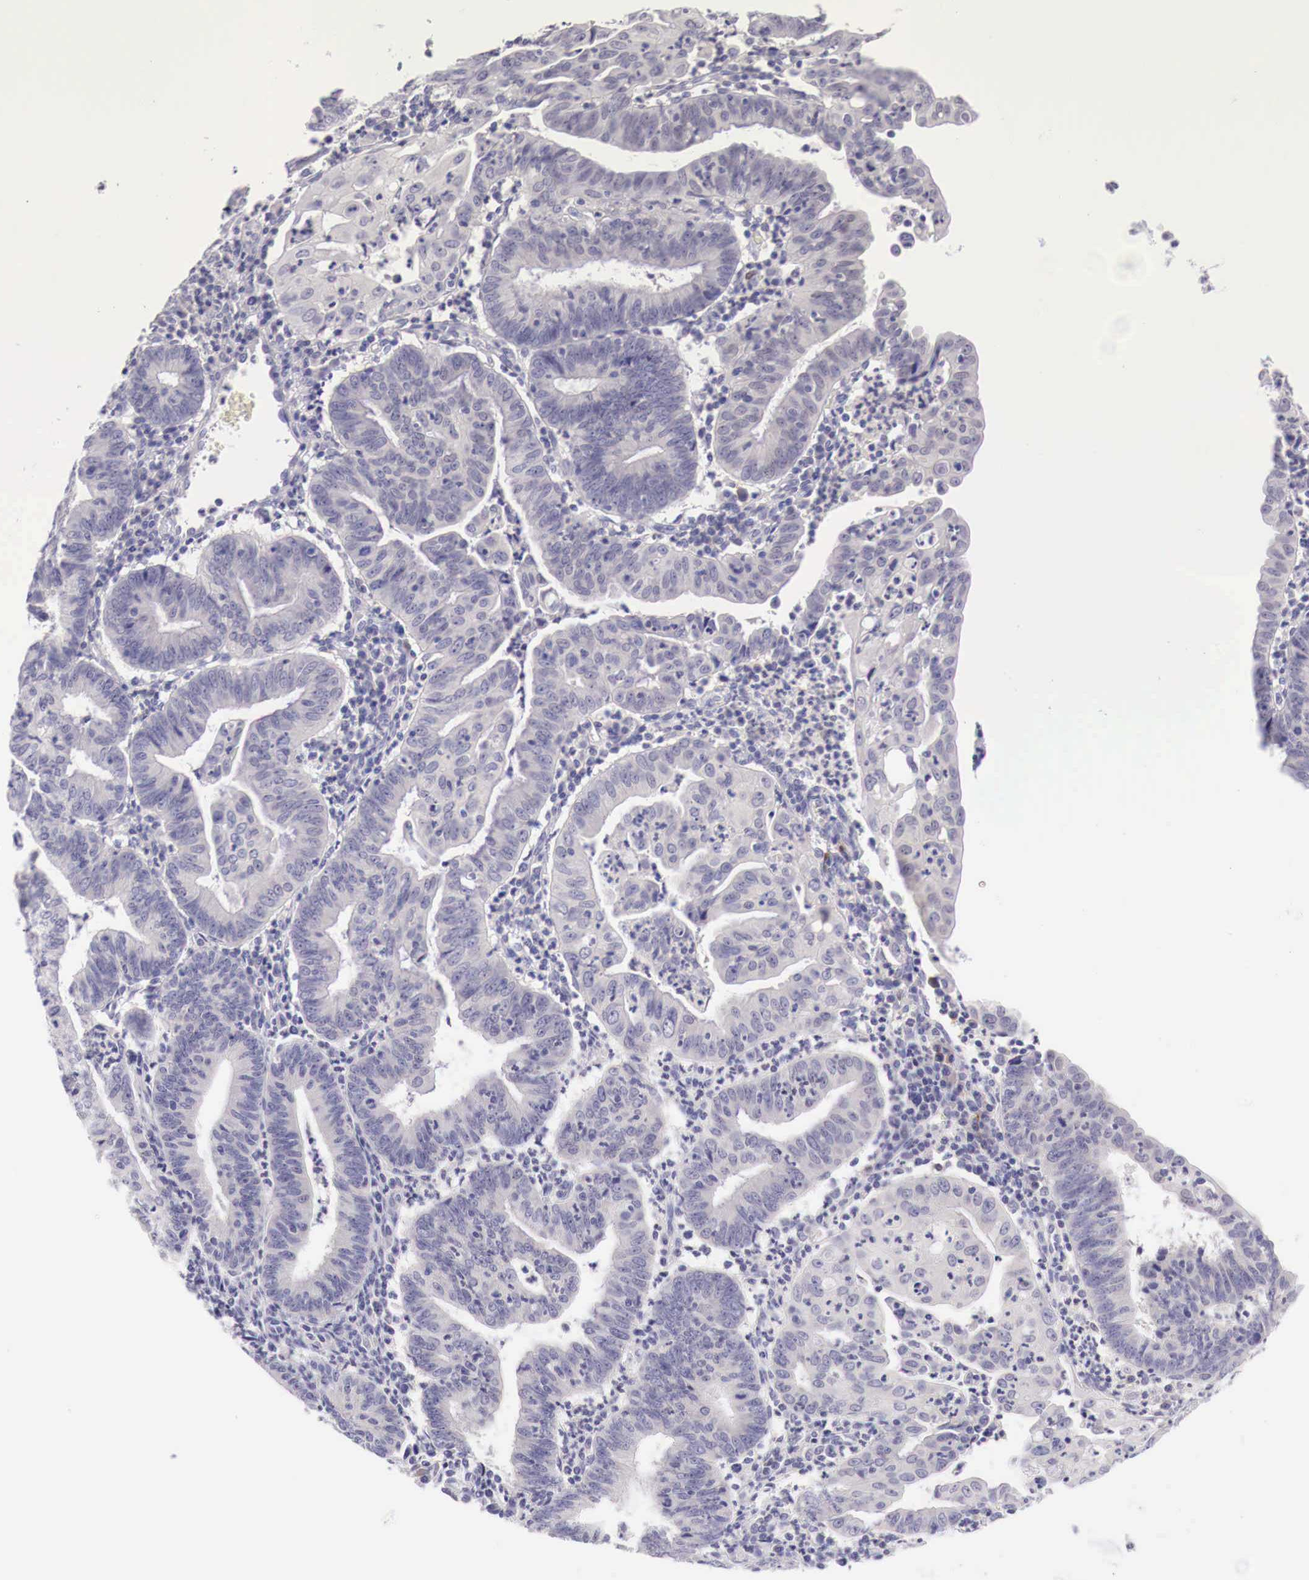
{"staining": {"intensity": "negative", "quantity": "none", "location": "none"}, "tissue": "endometrial cancer", "cell_type": "Tumor cells", "image_type": "cancer", "snomed": [{"axis": "morphology", "description": "Adenocarcinoma, NOS"}, {"axis": "topography", "description": "Endometrium"}], "caption": "Immunohistochemistry (IHC) photomicrograph of adenocarcinoma (endometrial) stained for a protein (brown), which shows no positivity in tumor cells. (Stains: DAB (3,3'-diaminobenzidine) immunohistochemistry with hematoxylin counter stain, Microscopy: brightfield microscopy at high magnification).", "gene": "BCL6", "patient": {"sex": "female", "age": 60}}